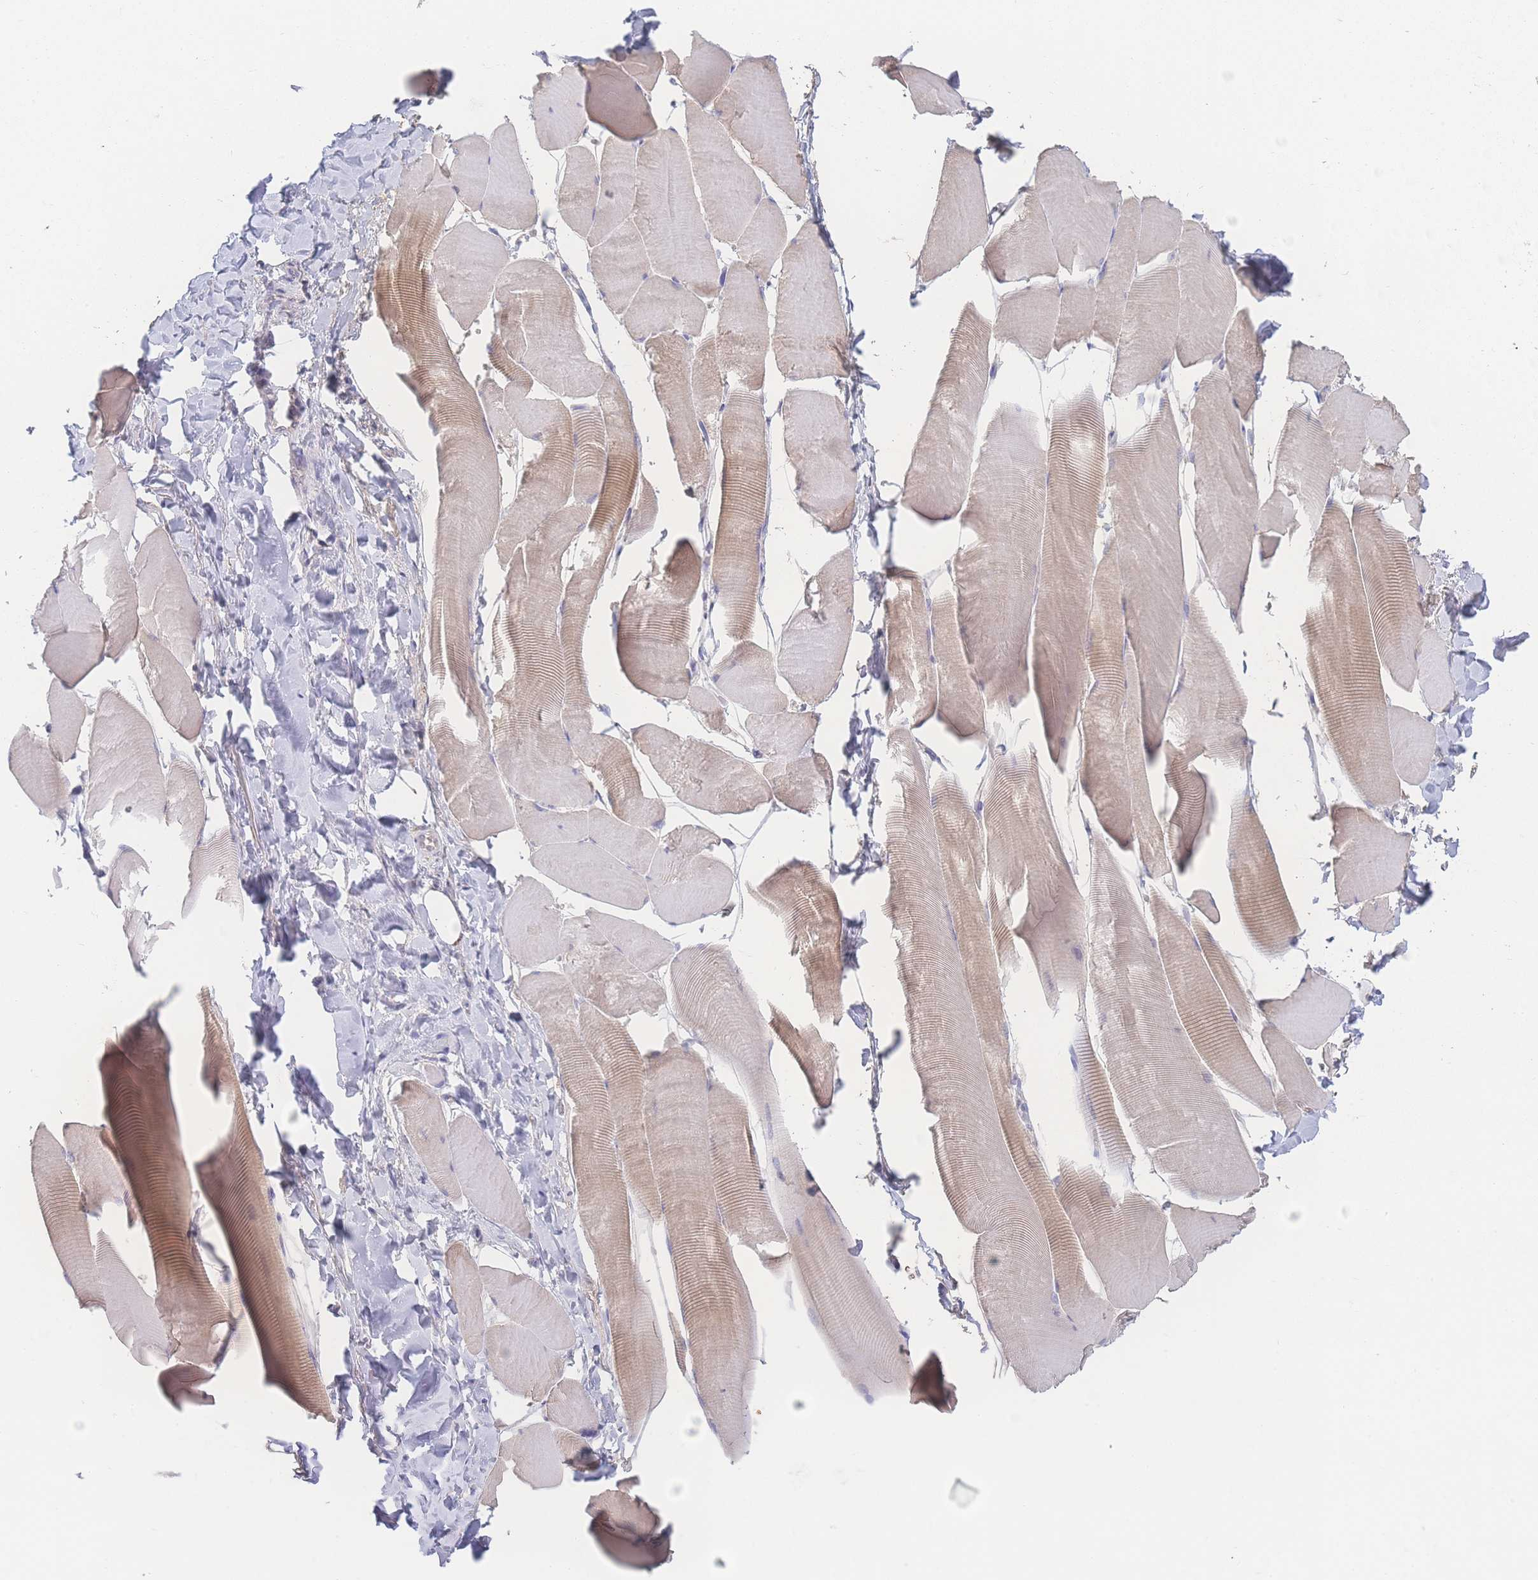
{"staining": {"intensity": "moderate", "quantity": "25%-75%", "location": "cytoplasmic/membranous"}, "tissue": "skeletal muscle", "cell_type": "Myocytes", "image_type": "normal", "snomed": [{"axis": "morphology", "description": "Normal tissue, NOS"}, {"axis": "topography", "description": "Skeletal muscle"}], "caption": "IHC of unremarkable human skeletal muscle exhibits medium levels of moderate cytoplasmic/membranous expression in approximately 25%-75% of myocytes.", "gene": "GIPR", "patient": {"sex": "male", "age": 25}}